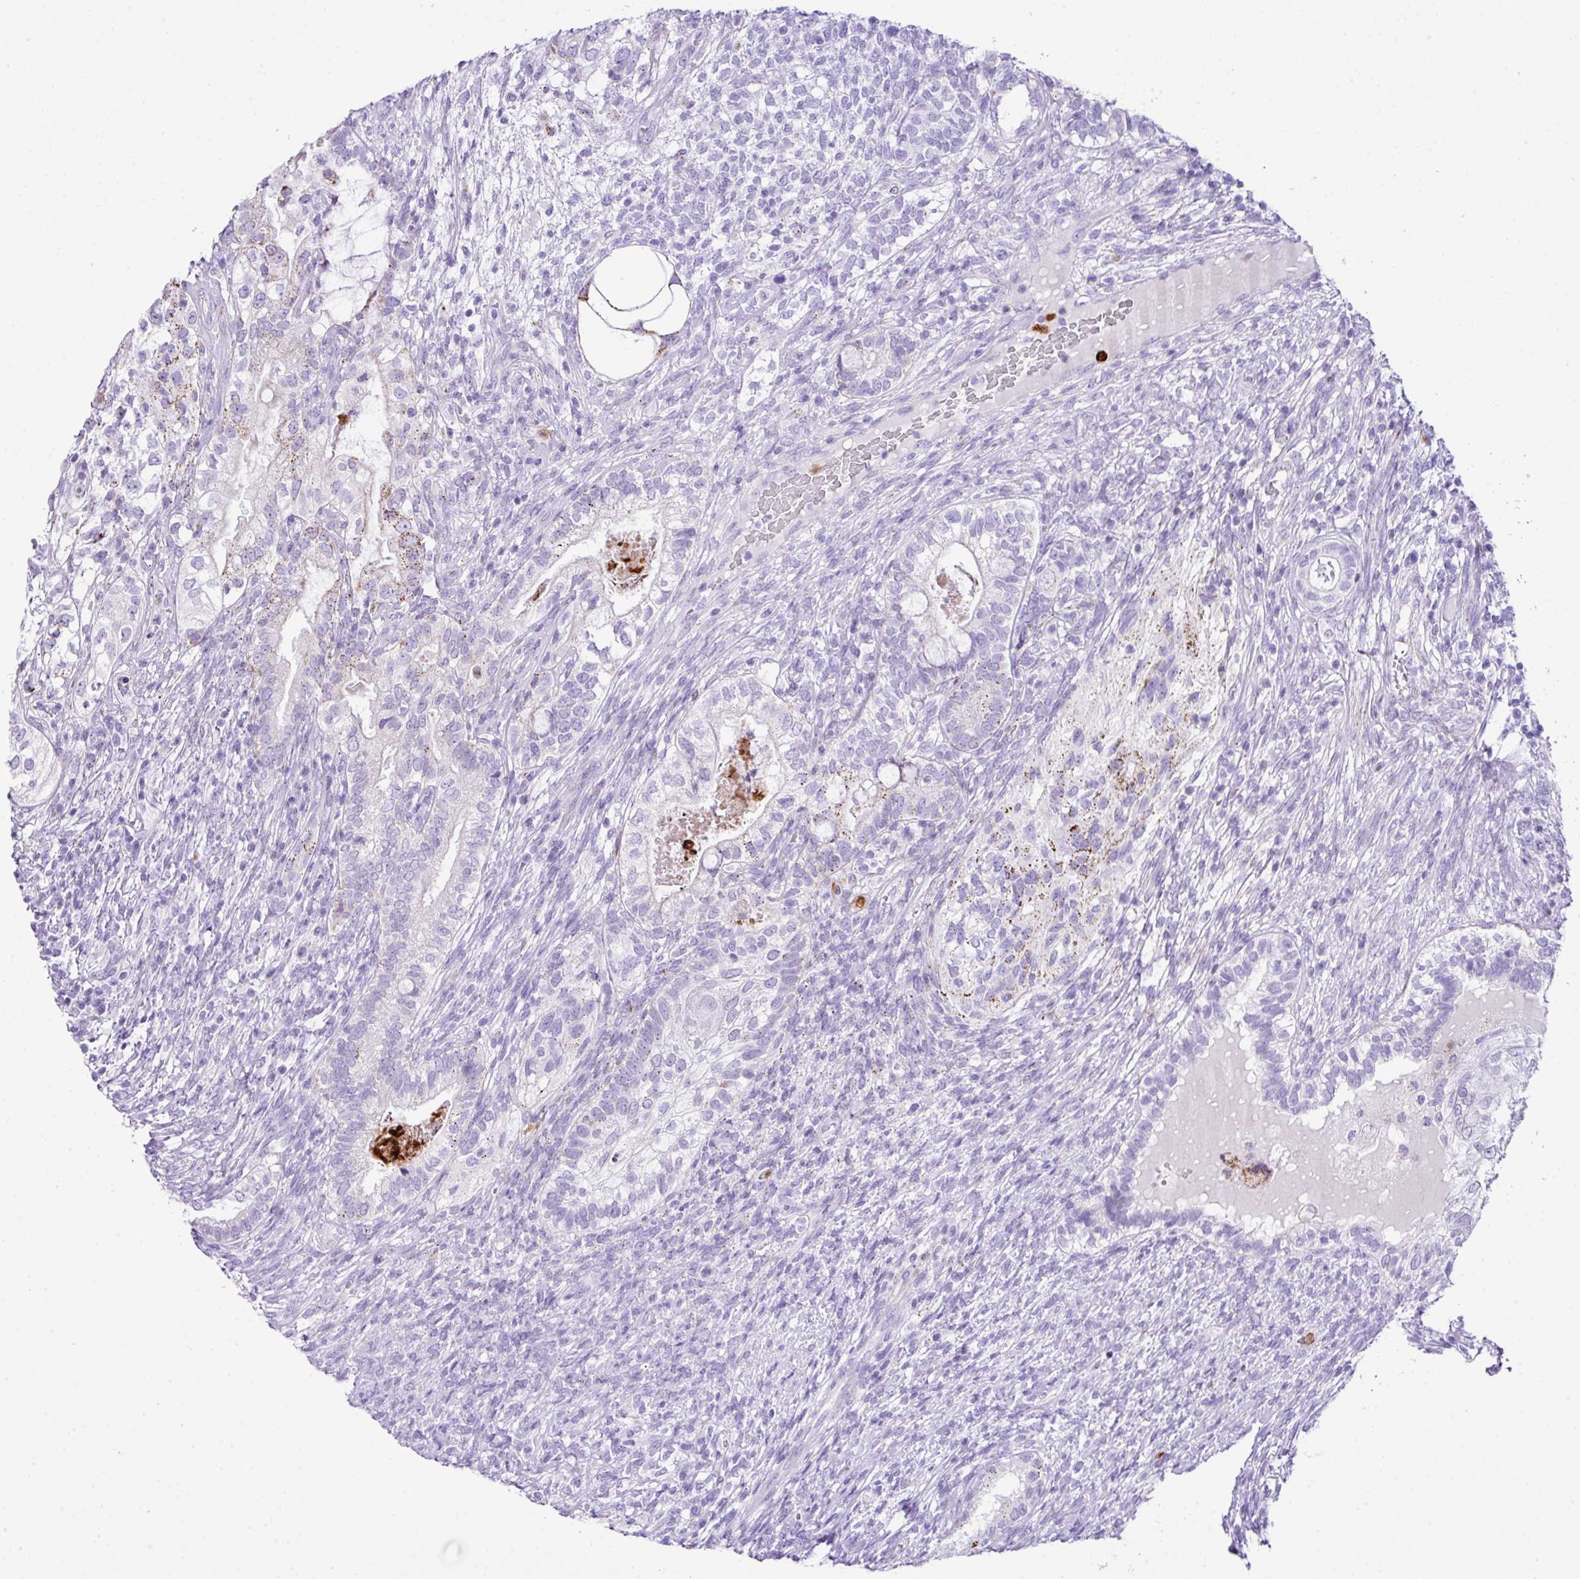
{"staining": {"intensity": "moderate", "quantity": "<25%", "location": "cytoplasmic/membranous"}, "tissue": "testis cancer", "cell_type": "Tumor cells", "image_type": "cancer", "snomed": [{"axis": "morphology", "description": "Seminoma, NOS"}, {"axis": "morphology", "description": "Carcinoma, Embryonal, NOS"}, {"axis": "topography", "description": "Testis"}], "caption": "Brown immunohistochemical staining in human testis cancer shows moderate cytoplasmic/membranous staining in about <25% of tumor cells. The staining is performed using DAB brown chromogen to label protein expression. The nuclei are counter-stained blue using hematoxylin.", "gene": "RCAN2", "patient": {"sex": "male", "age": 41}}